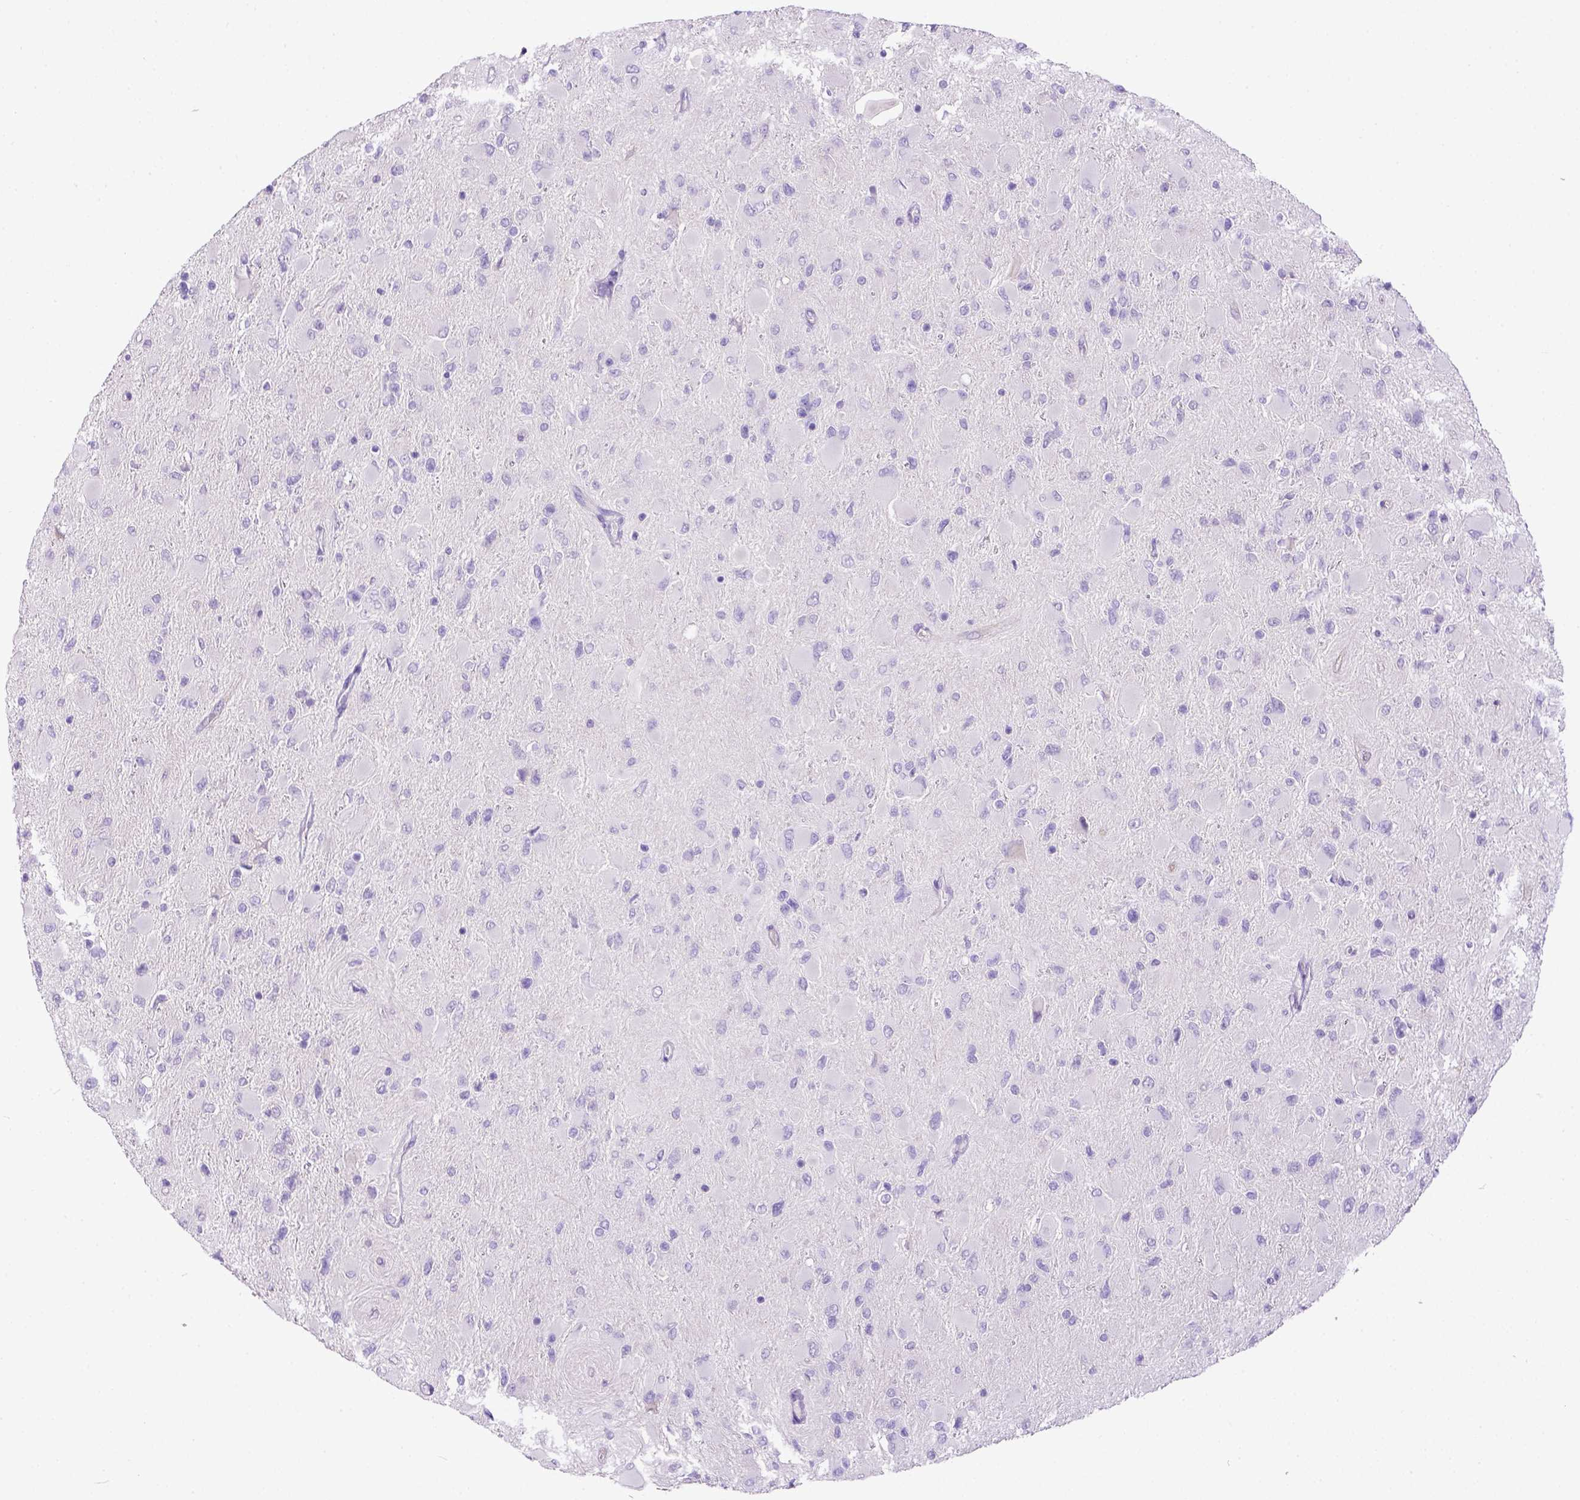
{"staining": {"intensity": "negative", "quantity": "none", "location": "none"}, "tissue": "glioma", "cell_type": "Tumor cells", "image_type": "cancer", "snomed": [{"axis": "morphology", "description": "Glioma, malignant, High grade"}, {"axis": "topography", "description": "Cerebral cortex"}], "caption": "An immunohistochemistry (IHC) micrograph of high-grade glioma (malignant) is shown. There is no staining in tumor cells of high-grade glioma (malignant).", "gene": "KIT", "patient": {"sex": "female", "age": 36}}